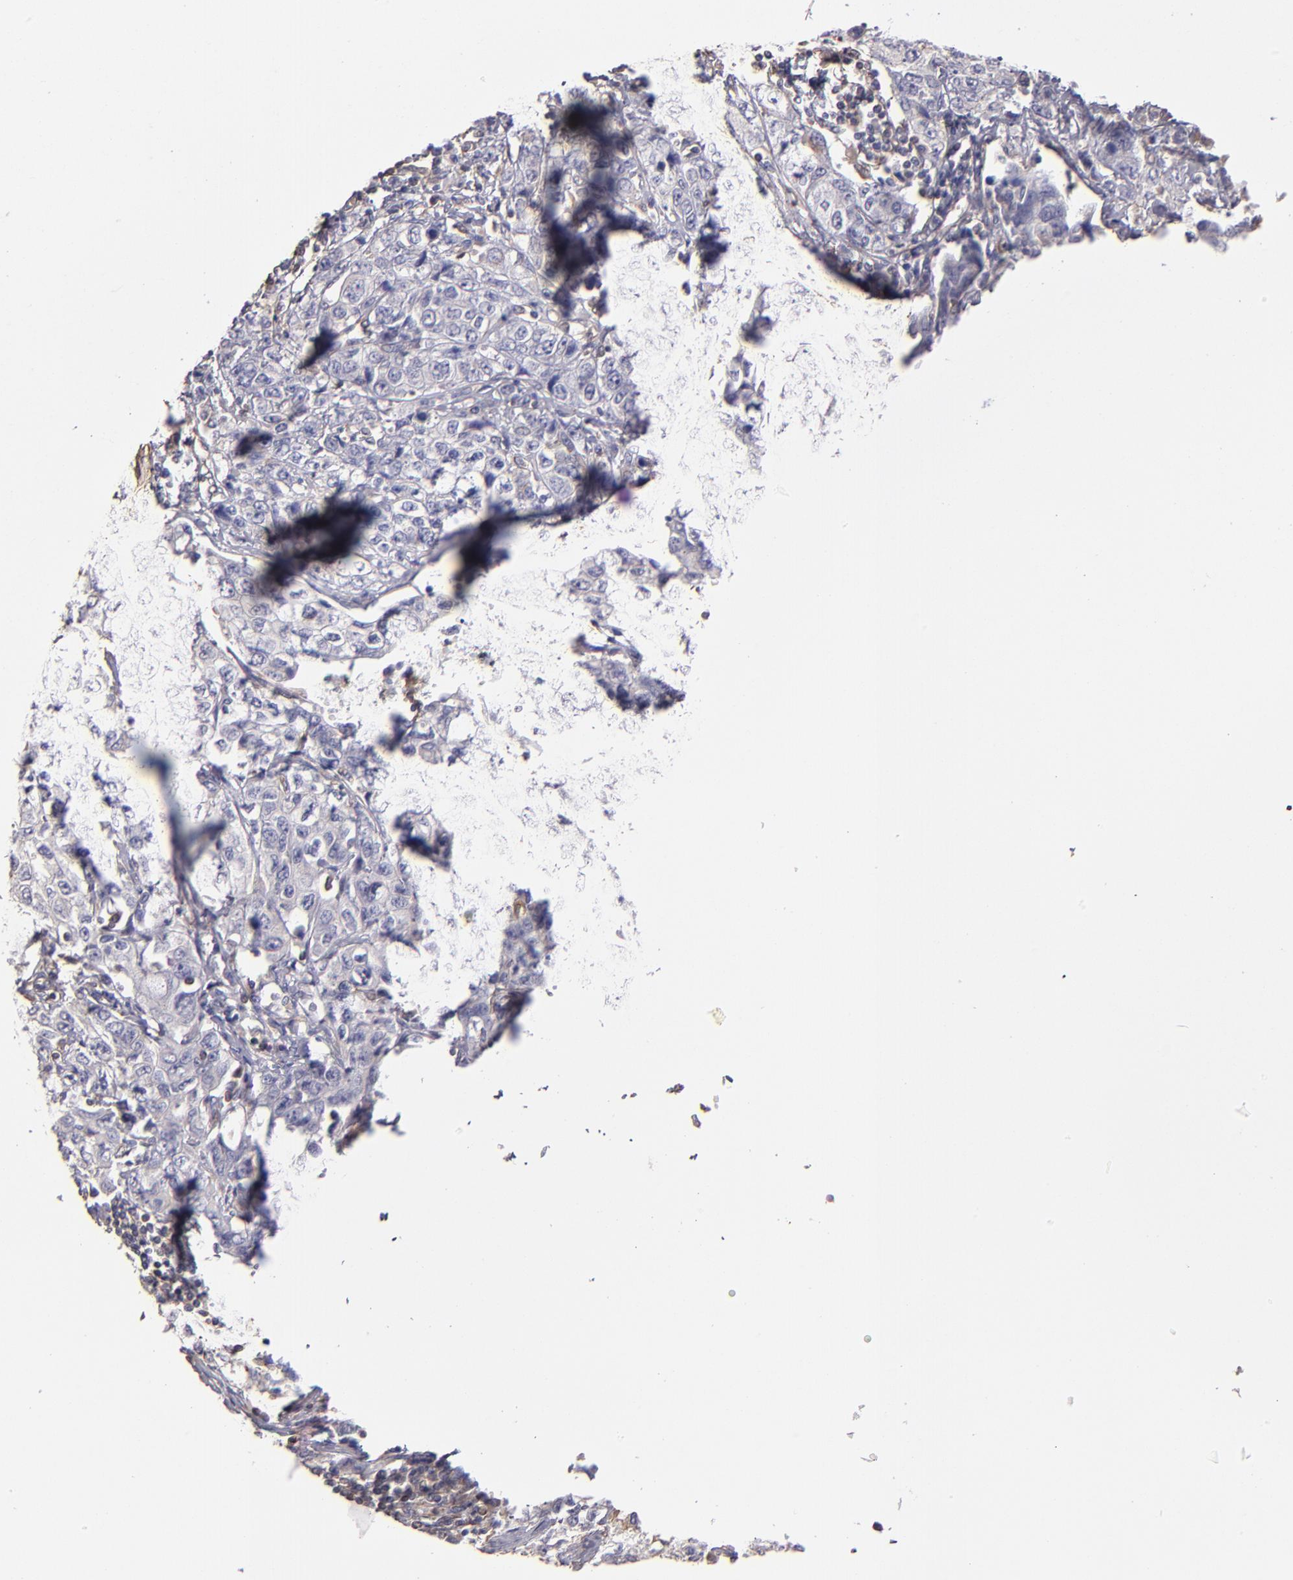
{"staining": {"intensity": "negative", "quantity": "none", "location": "none"}, "tissue": "stomach cancer", "cell_type": "Tumor cells", "image_type": "cancer", "snomed": [{"axis": "morphology", "description": "Adenocarcinoma, NOS"}, {"axis": "topography", "description": "Stomach"}], "caption": "Tumor cells show no significant protein positivity in stomach cancer (adenocarcinoma).", "gene": "ABCC1", "patient": {"sex": "male", "age": 48}}